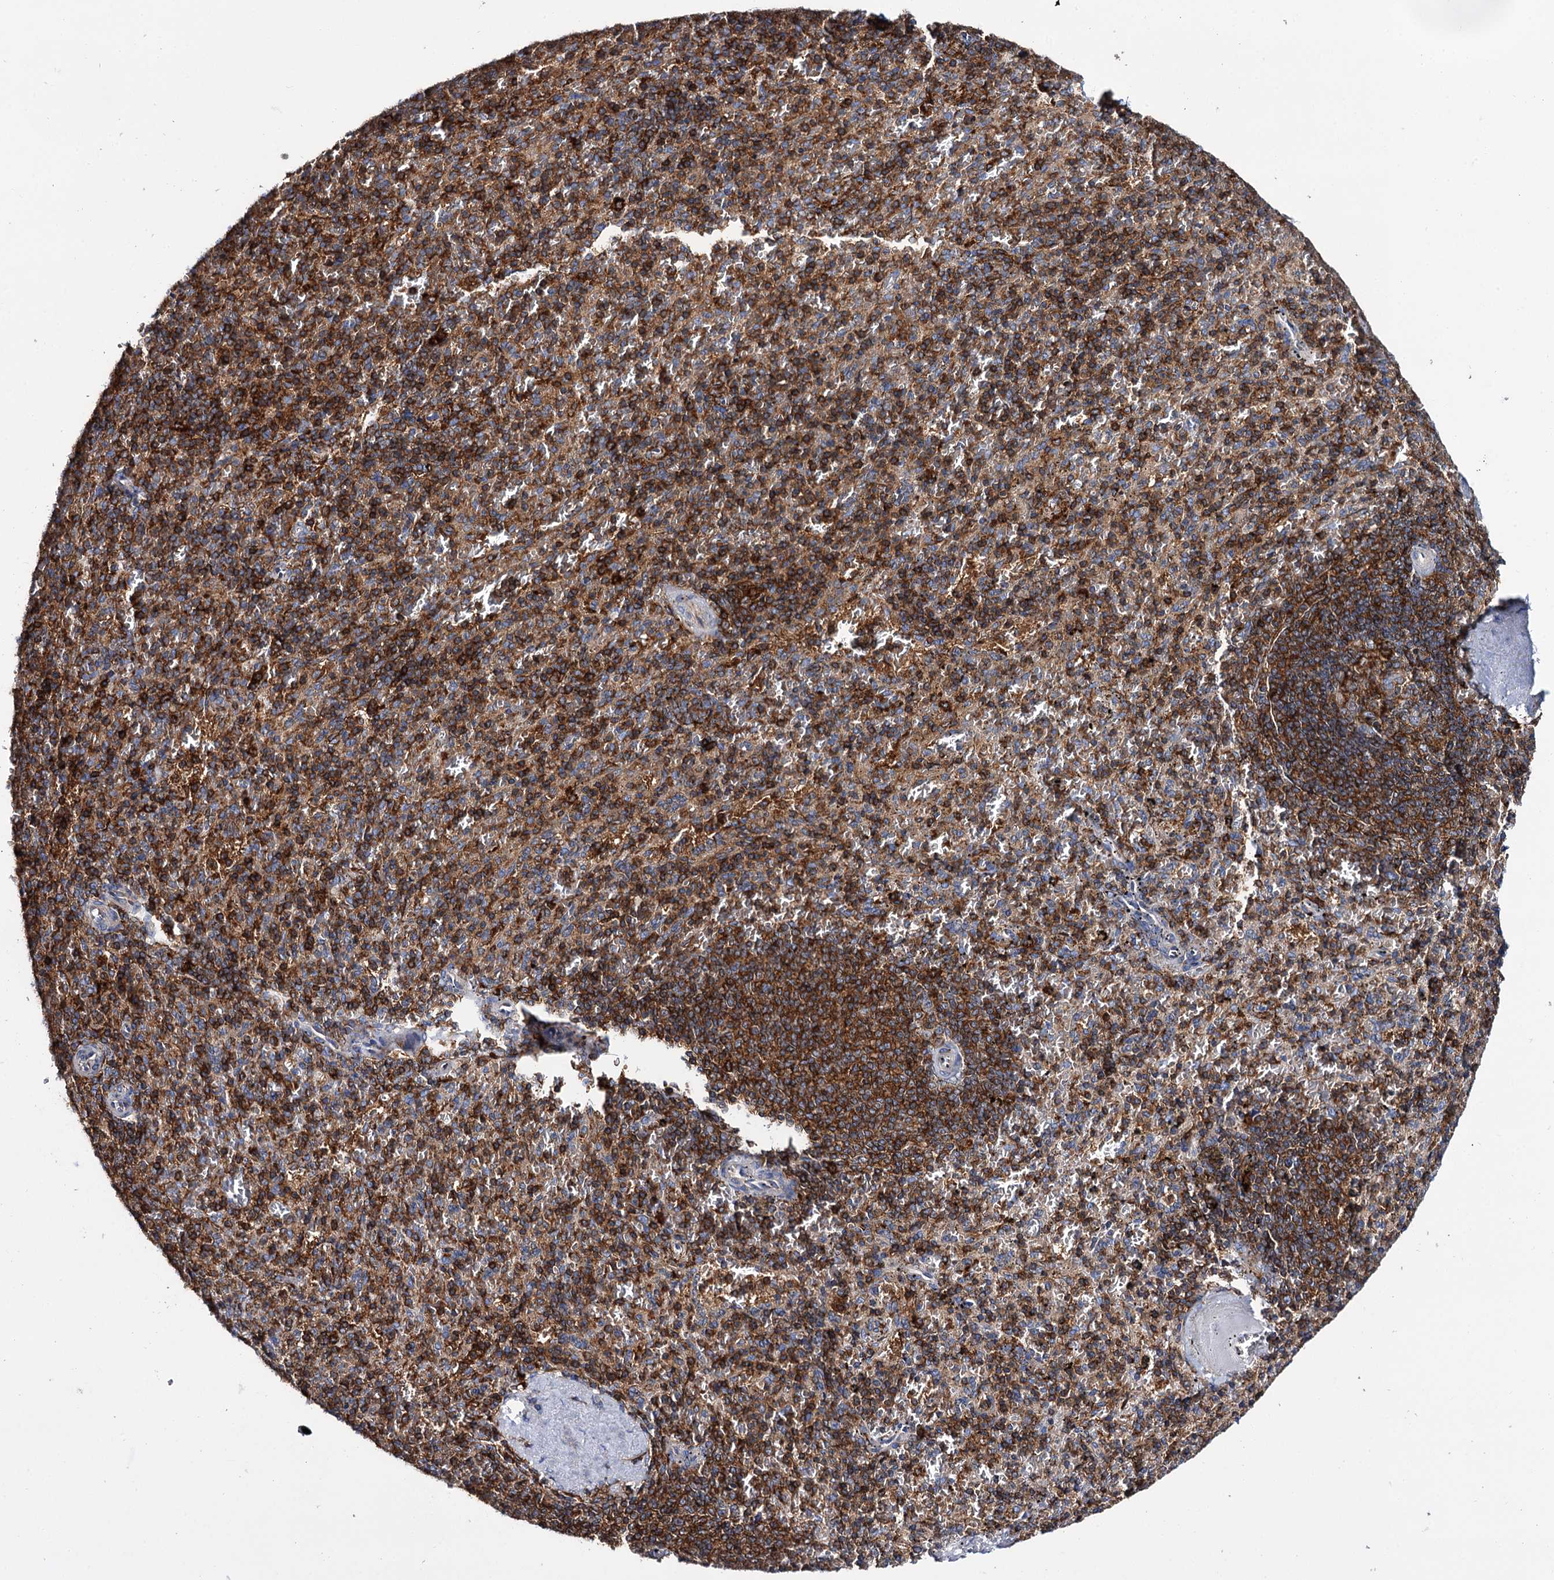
{"staining": {"intensity": "strong", "quantity": ">75%", "location": "cytoplasmic/membranous"}, "tissue": "spleen", "cell_type": "Cells in red pulp", "image_type": "normal", "snomed": [{"axis": "morphology", "description": "Normal tissue, NOS"}, {"axis": "topography", "description": "Spleen"}], "caption": "Protein expression analysis of unremarkable human spleen reveals strong cytoplasmic/membranous expression in about >75% of cells in red pulp. The staining was performed using DAB (3,3'-diaminobenzidine), with brown indicating positive protein expression. Nuclei are stained blue with hematoxylin.", "gene": "UBASH3B", "patient": {"sex": "male", "age": 82}}